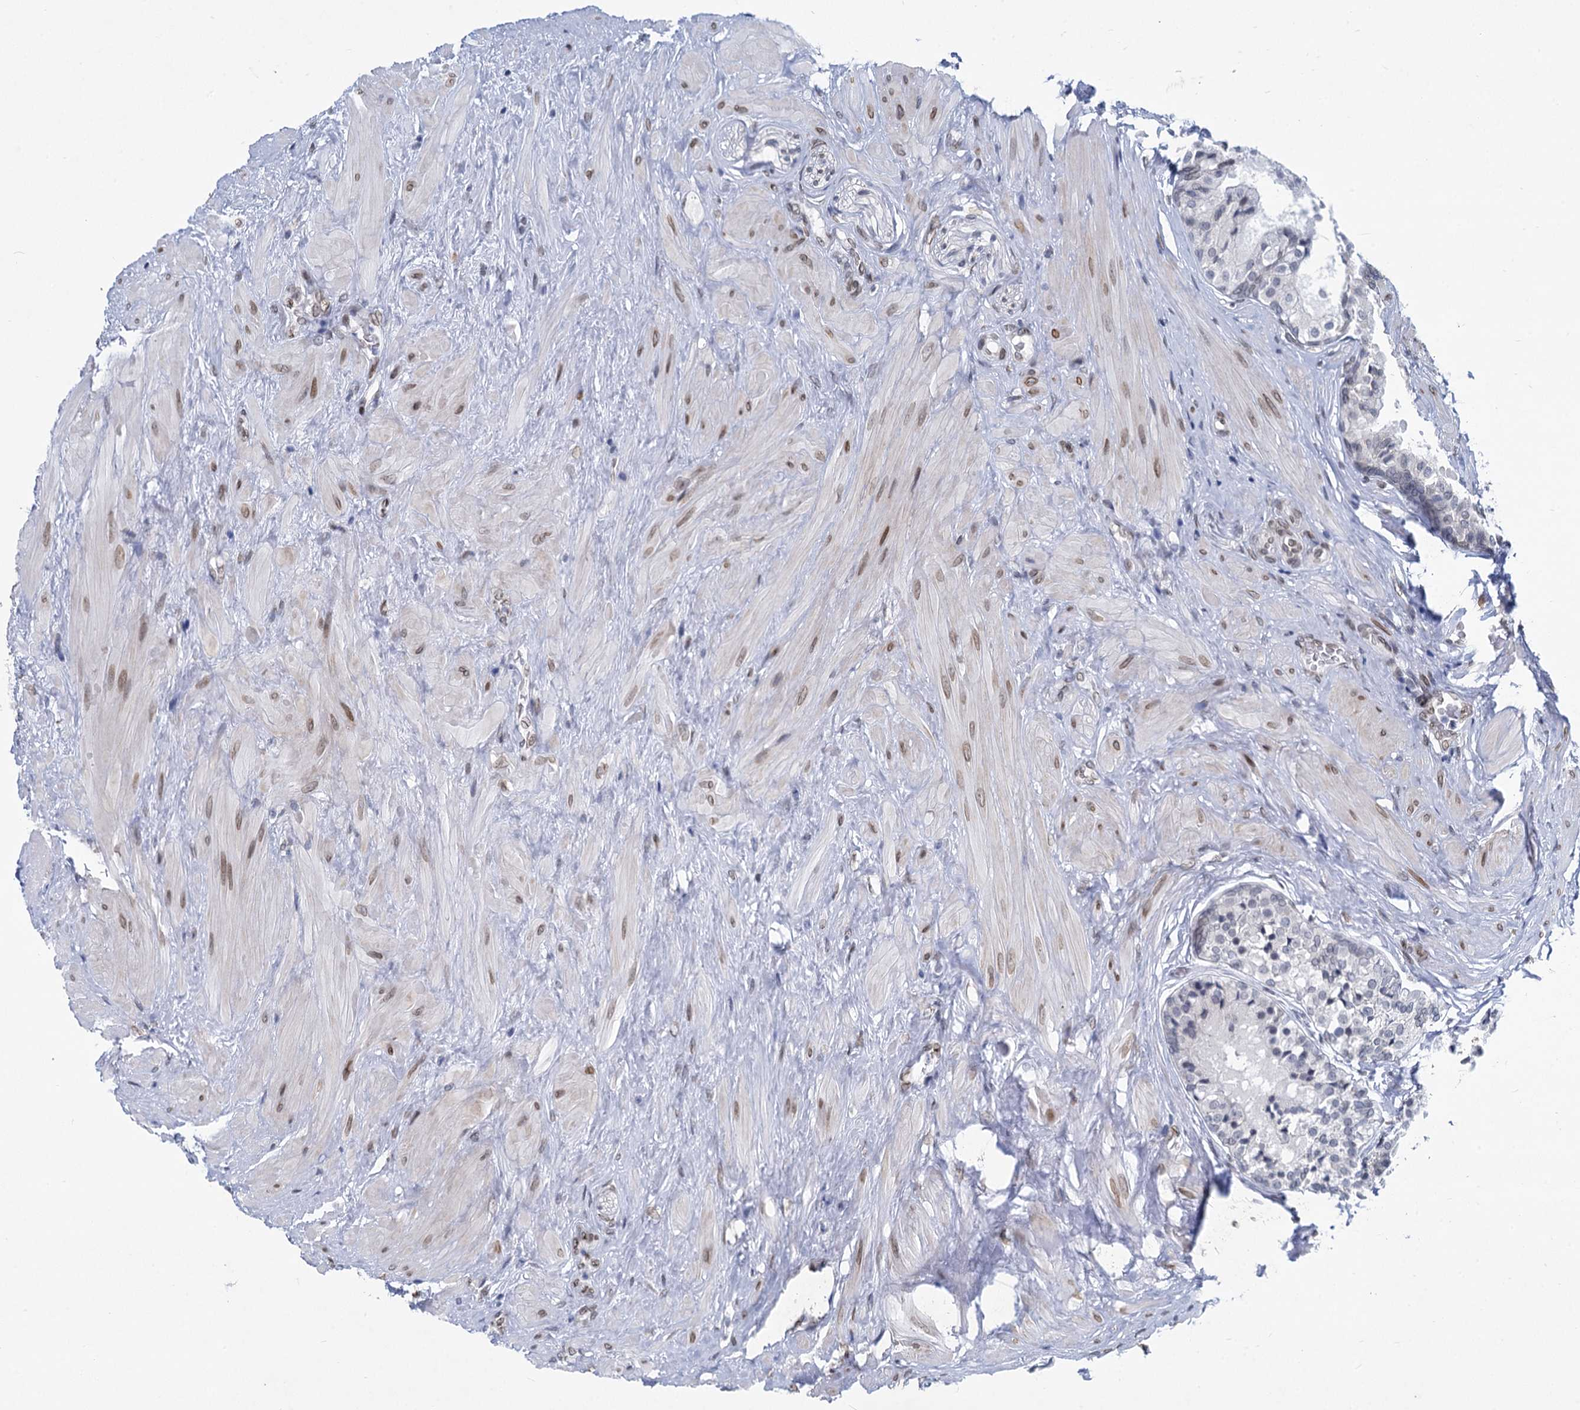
{"staining": {"intensity": "negative", "quantity": "none", "location": "none"}, "tissue": "prostate cancer", "cell_type": "Tumor cells", "image_type": "cancer", "snomed": [{"axis": "morphology", "description": "Adenocarcinoma, High grade"}, {"axis": "topography", "description": "Prostate"}], "caption": "Immunohistochemistry (IHC) of human prostate high-grade adenocarcinoma demonstrates no staining in tumor cells.", "gene": "PRSS35", "patient": {"sex": "male", "age": 58}}